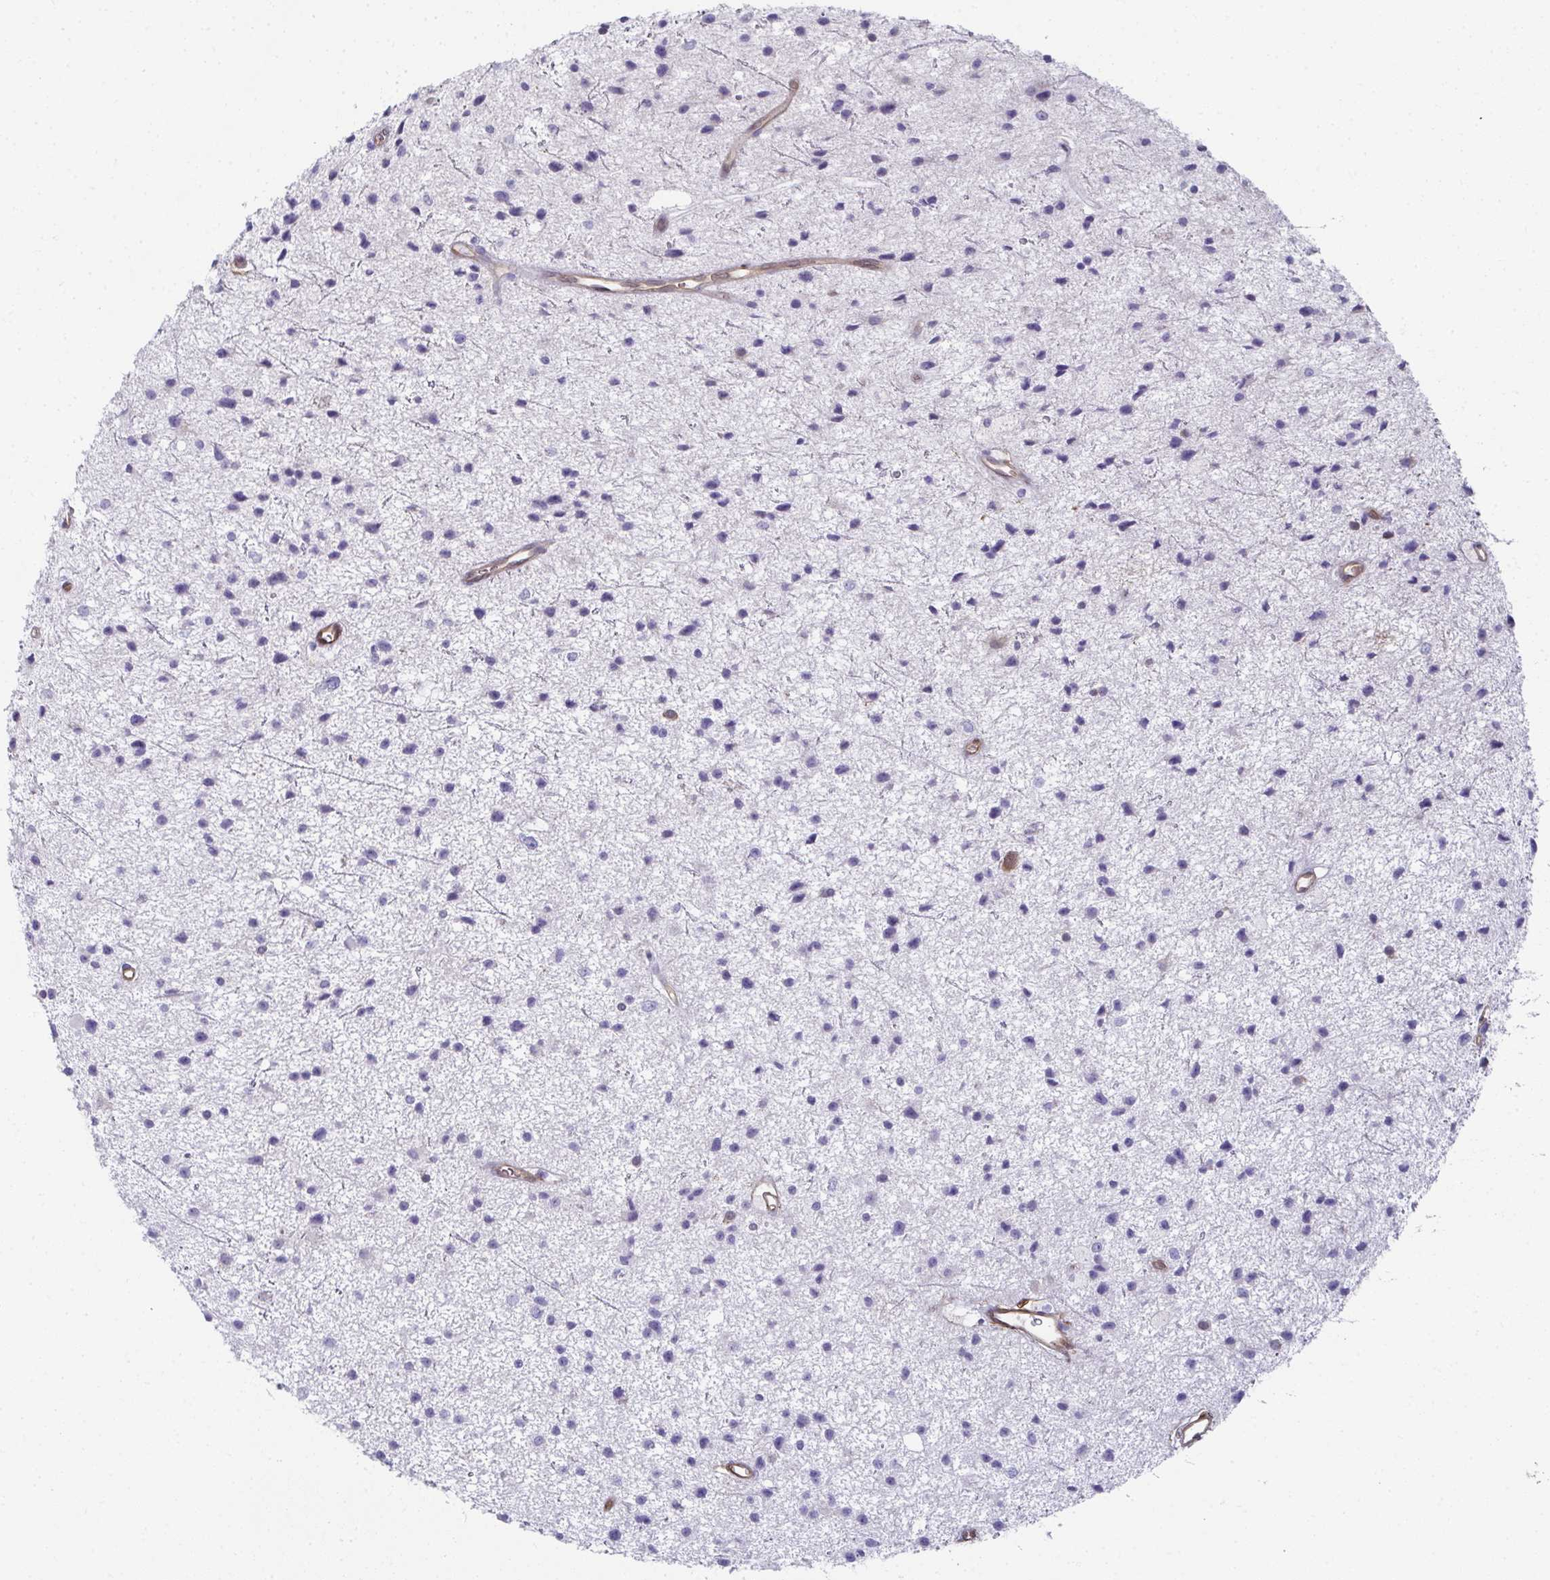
{"staining": {"intensity": "negative", "quantity": "none", "location": "none"}, "tissue": "glioma", "cell_type": "Tumor cells", "image_type": "cancer", "snomed": [{"axis": "morphology", "description": "Glioma, malignant, Low grade"}, {"axis": "topography", "description": "Brain"}], "caption": "This is a histopathology image of IHC staining of glioma, which shows no positivity in tumor cells.", "gene": "RBP1", "patient": {"sex": "male", "age": 43}}